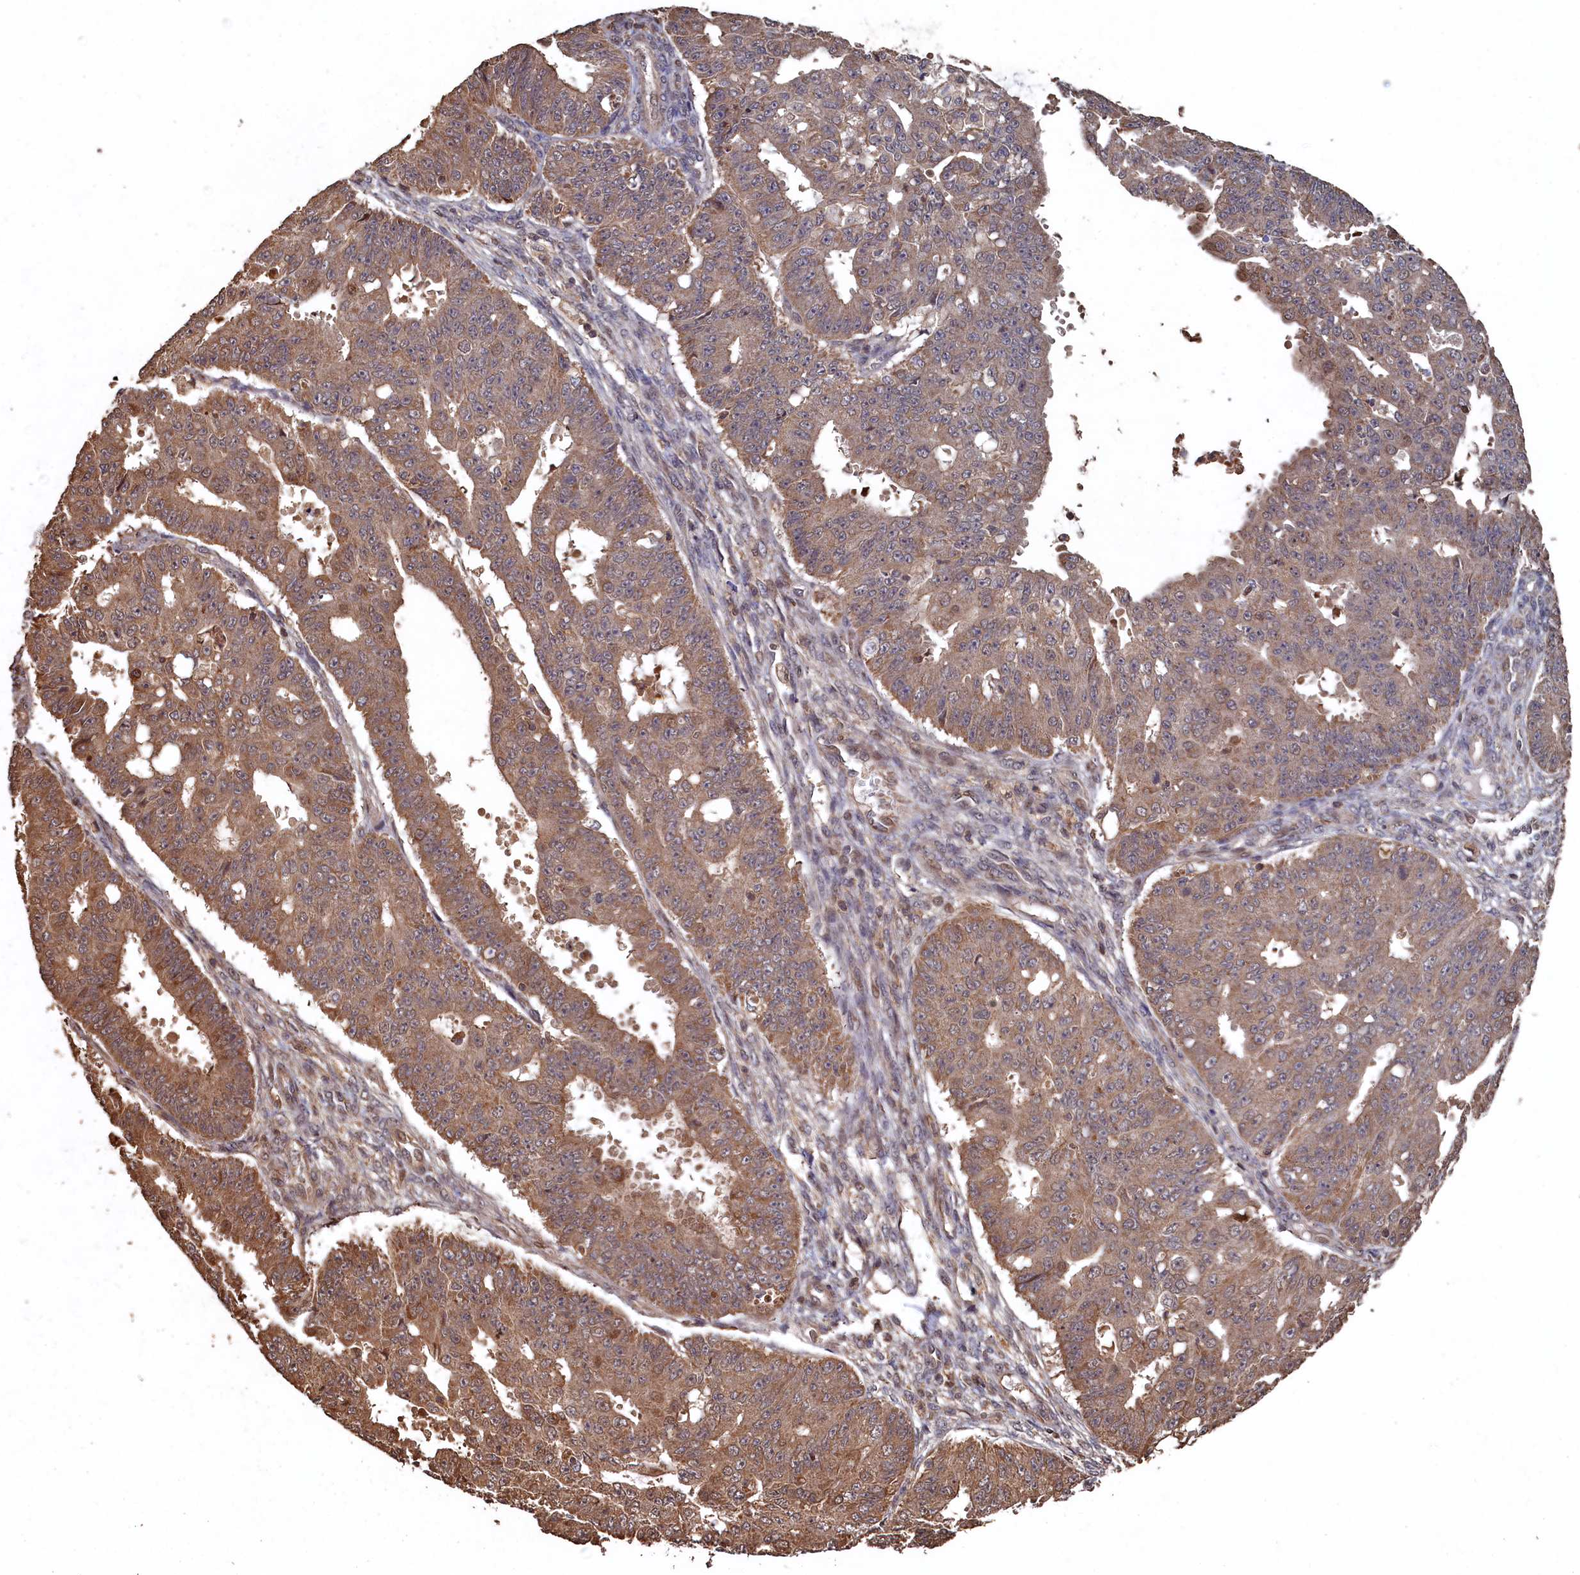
{"staining": {"intensity": "moderate", "quantity": ">75%", "location": "cytoplasmic/membranous"}, "tissue": "ovarian cancer", "cell_type": "Tumor cells", "image_type": "cancer", "snomed": [{"axis": "morphology", "description": "Carcinoma, endometroid"}, {"axis": "topography", "description": "Appendix"}, {"axis": "topography", "description": "Ovary"}], "caption": "Moderate cytoplasmic/membranous expression is identified in about >75% of tumor cells in ovarian cancer. (brown staining indicates protein expression, while blue staining denotes nuclei).", "gene": "PIGN", "patient": {"sex": "female", "age": 42}}